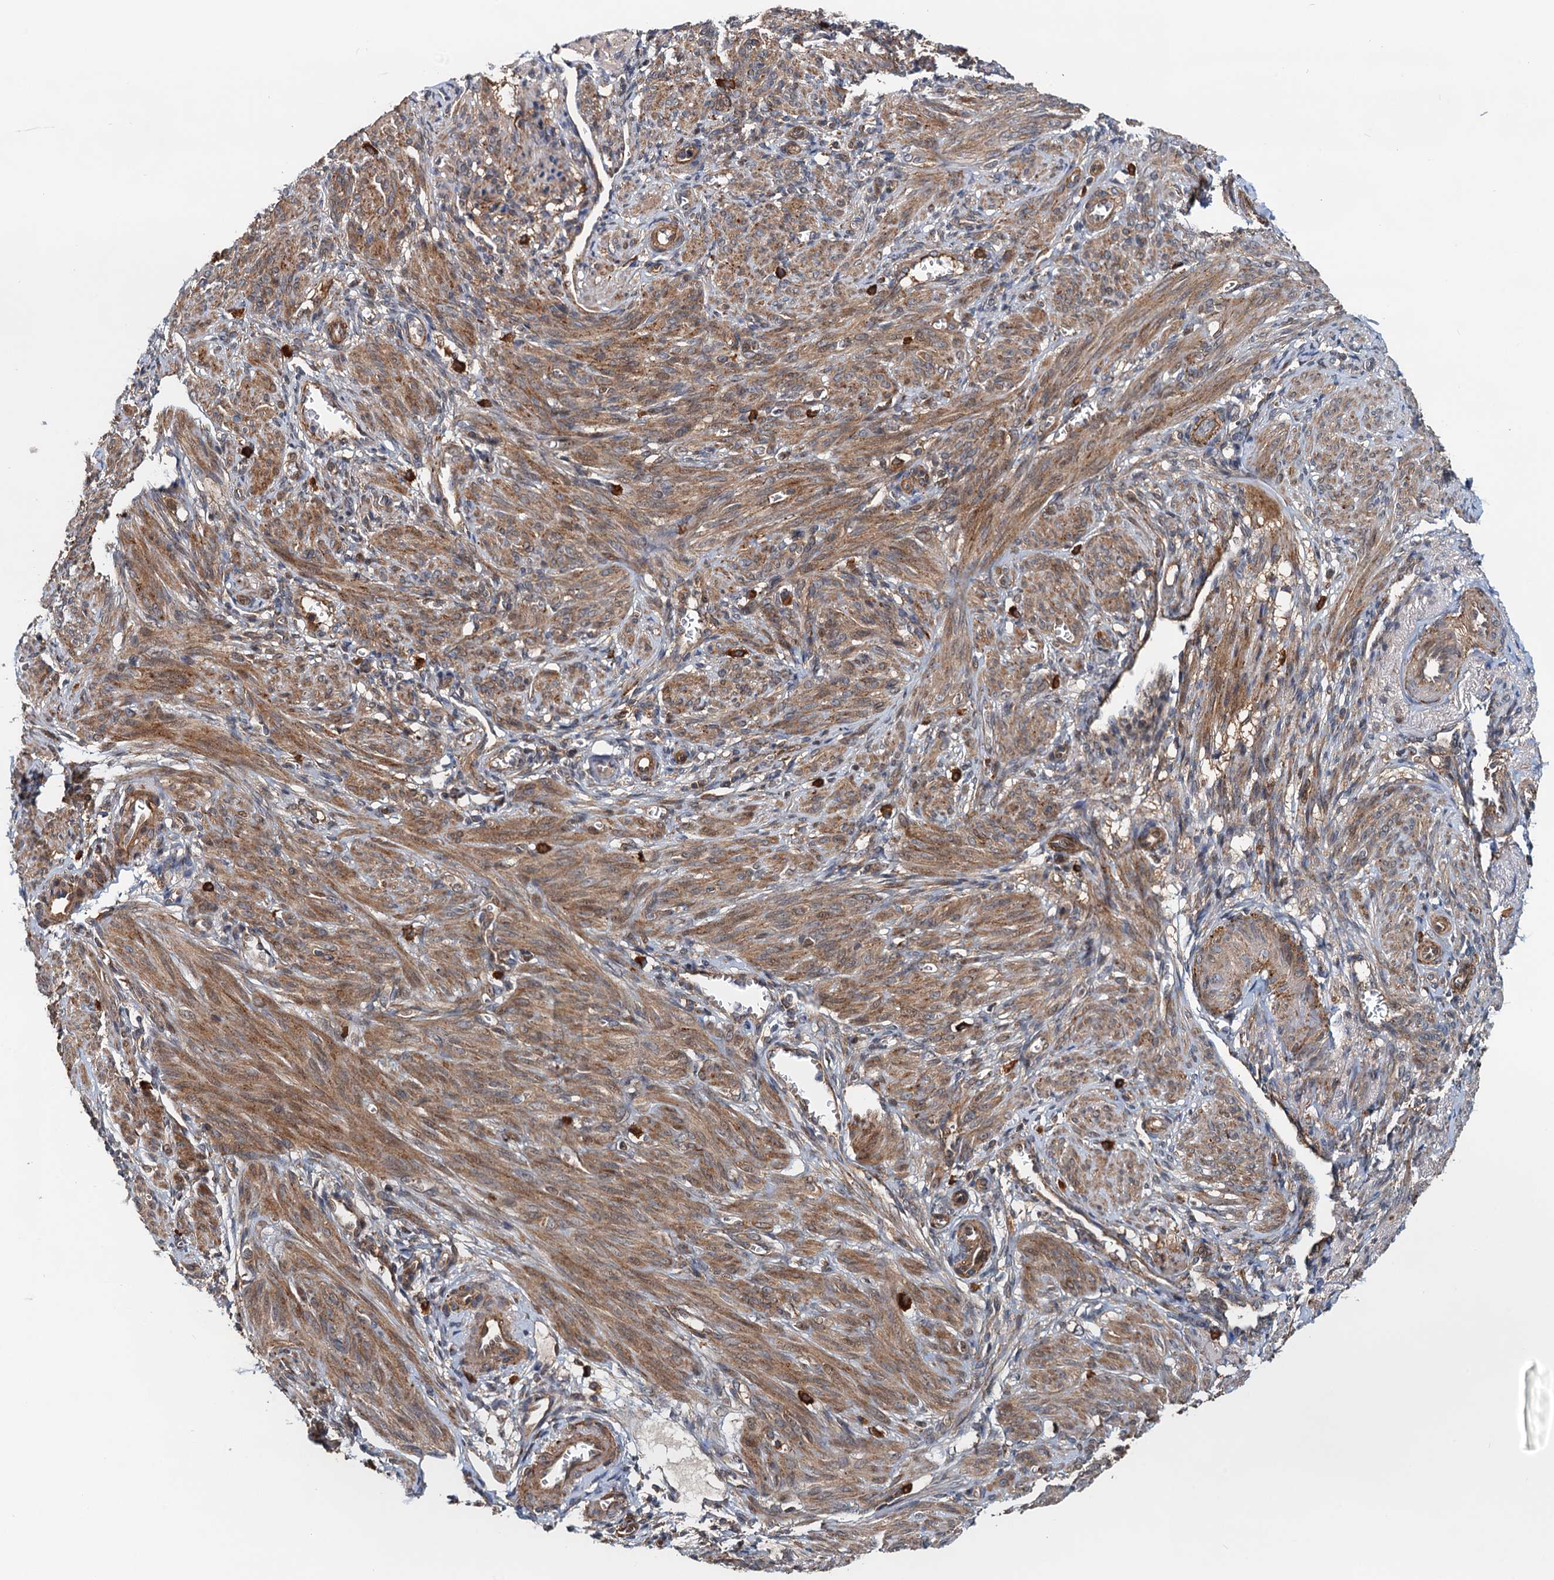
{"staining": {"intensity": "moderate", "quantity": "25%-75%", "location": "cytoplasmic/membranous"}, "tissue": "smooth muscle", "cell_type": "Smooth muscle cells", "image_type": "normal", "snomed": [{"axis": "morphology", "description": "Normal tissue, NOS"}, {"axis": "topography", "description": "Smooth muscle"}], "caption": "An image showing moderate cytoplasmic/membranous positivity in about 25%-75% of smooth muscle cells in benign smooth muscle, as visualized by brown immunohistochemical staining.", "gene": "AAGAB", "patient": {"sex": "female", "age": 39}}